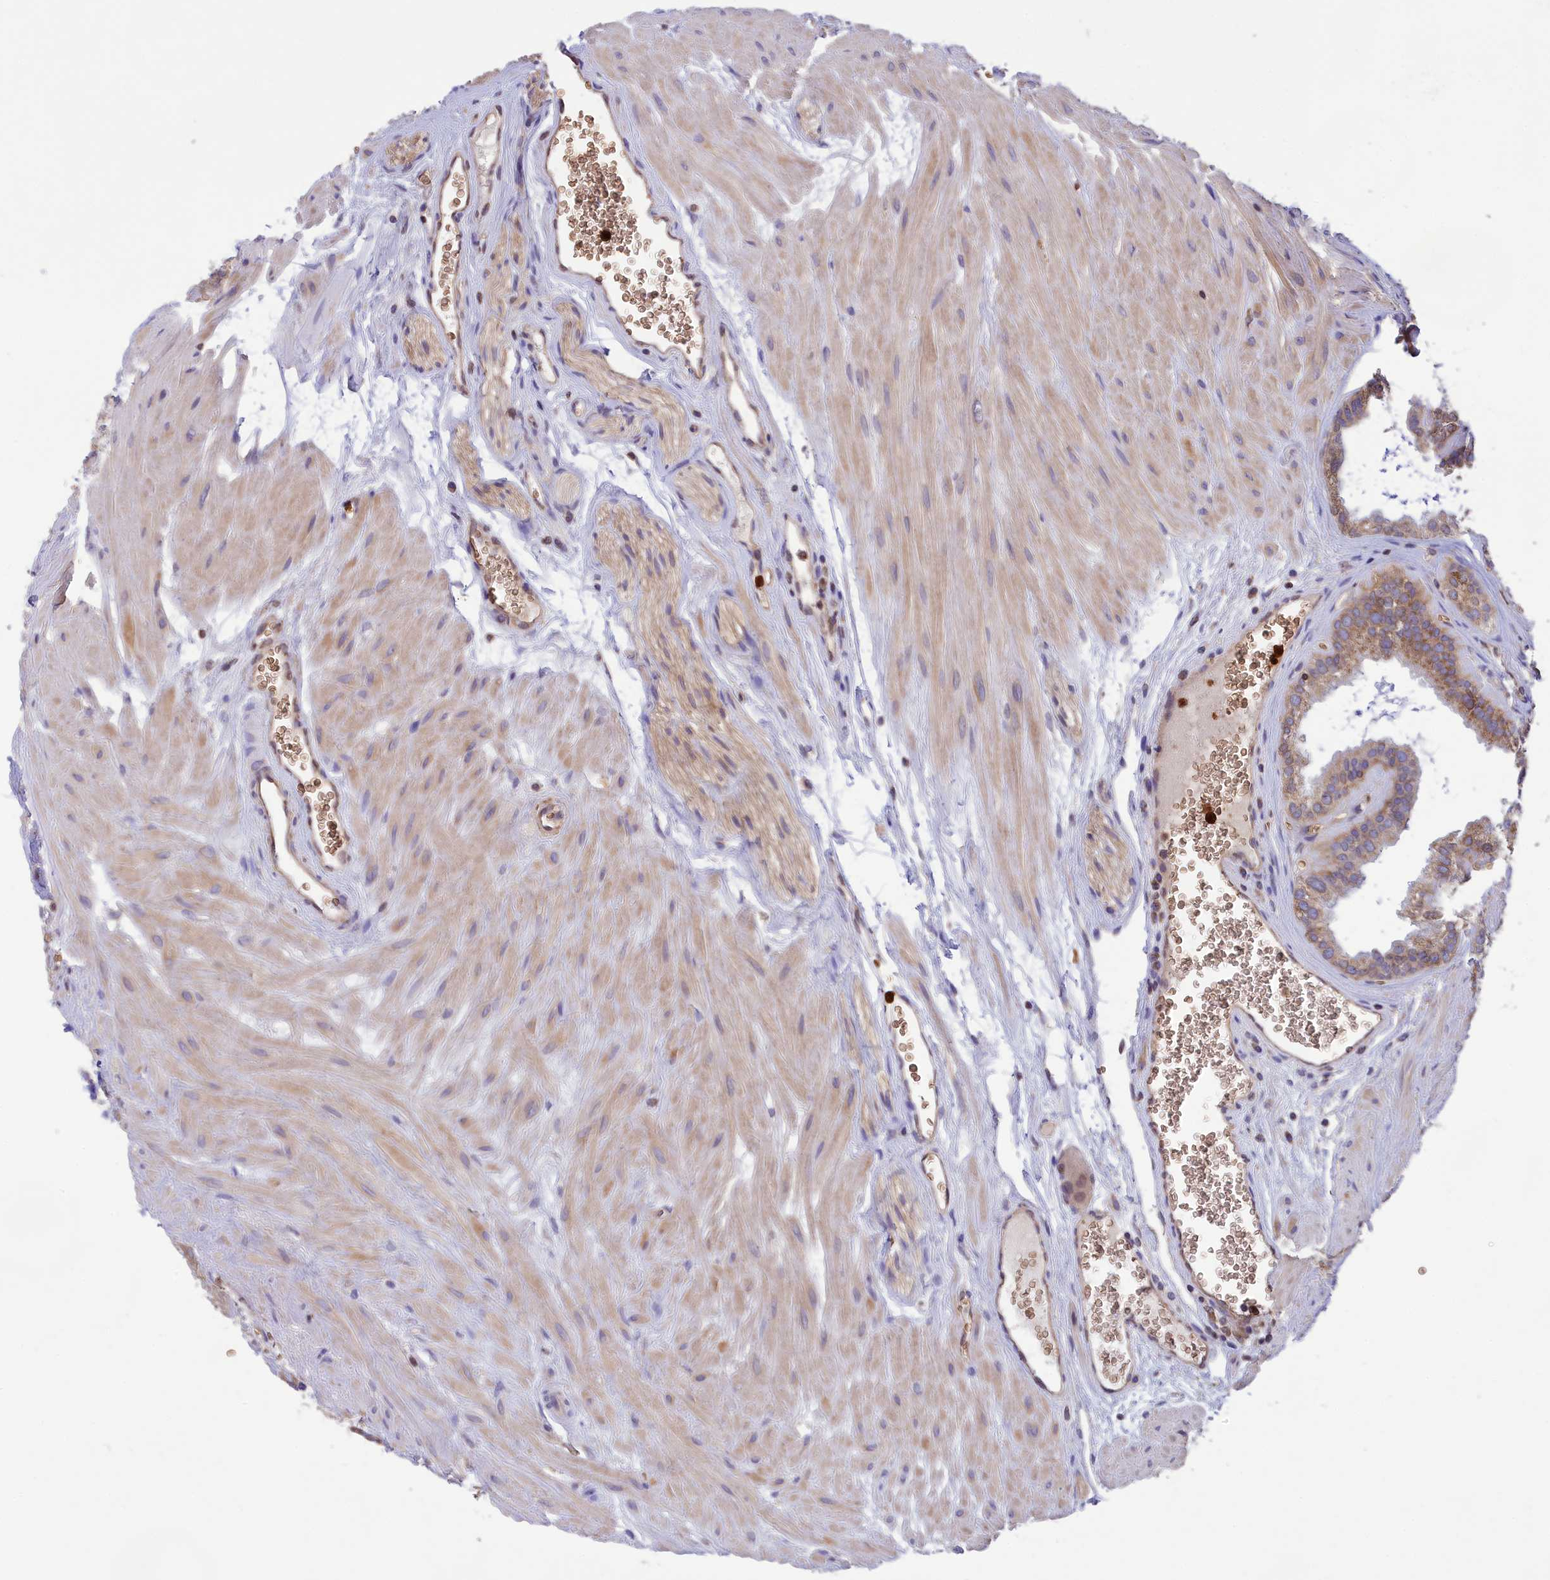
{"staining": {"intensity": "moderate", "quantity": "25%-75%", "location": "cytoplasmic/membranous"}, "tissue": "seminal vesicle", "cell_type": "Glandular cells", "image_type": "normal", "snomed": [{"axis": "morphology", "description": "Normal tissue, NOS"}, {"axis": "topography", "description": "Prostate"}, {"axis": "topography", "description": "Seminal veicle"}], "caption": "Immunohistochemistry (IHC) photomicrograph of normal human seminal vesicle stained for a protein (brown), which shows medium levels of moderate cytoplasmic/membranous positivity in about 25%-75% of glandular cells.", "gene": "PKHD1L1", "patient": {"sex": "male", "age": 59}}